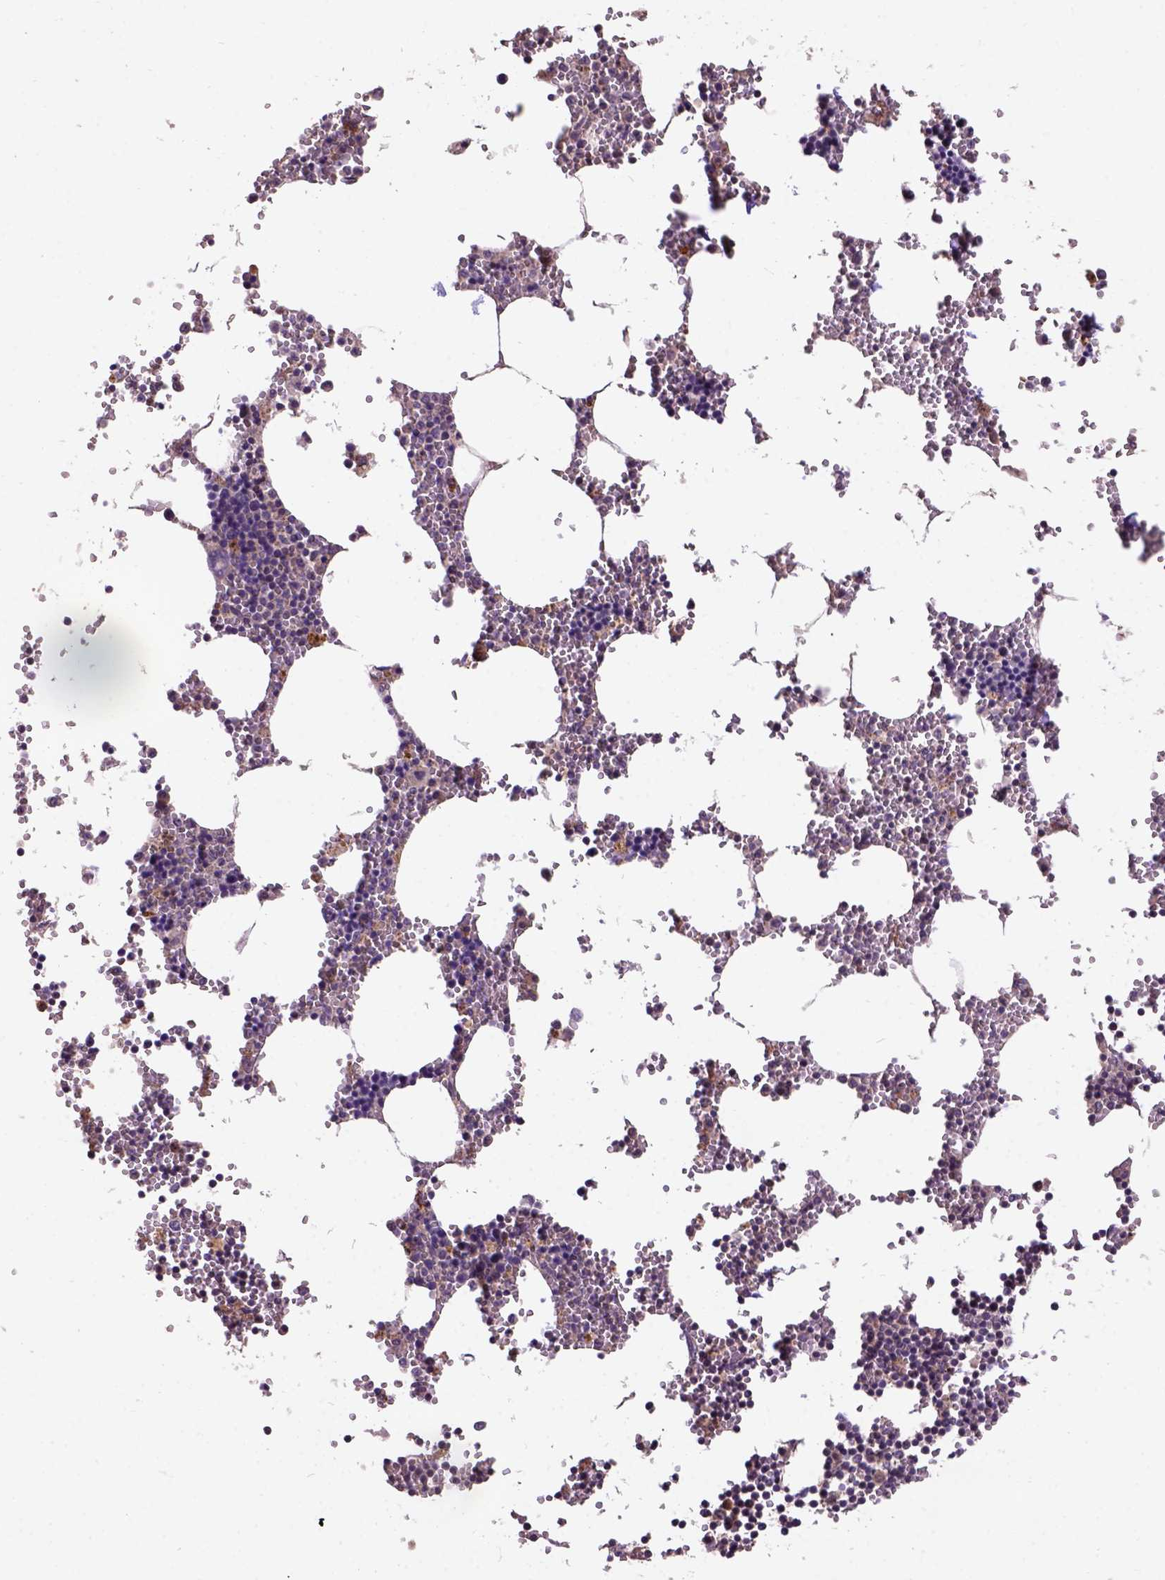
{"staining": {"intensity": "moderate", "quantity": "<25%", "location": "cytoplasmic/membranous"}, "tissue": "bone marrow", "cell_type": "Hematopoietic cells", "image_type": "normal", "snomed": [{"axis": "morphology", "description": "Normal tissue, NOS"}, {"axis": "topography", "description": "Bone marrow"}], "caption": "Hematopoietic cells show low levels of moderate cytoplasmic/membranous positivity in about <25% of cells in unremarkable human bone marrow.", "gene": "KBTBD8", "patient": {"sex": "male", "age": 54}}